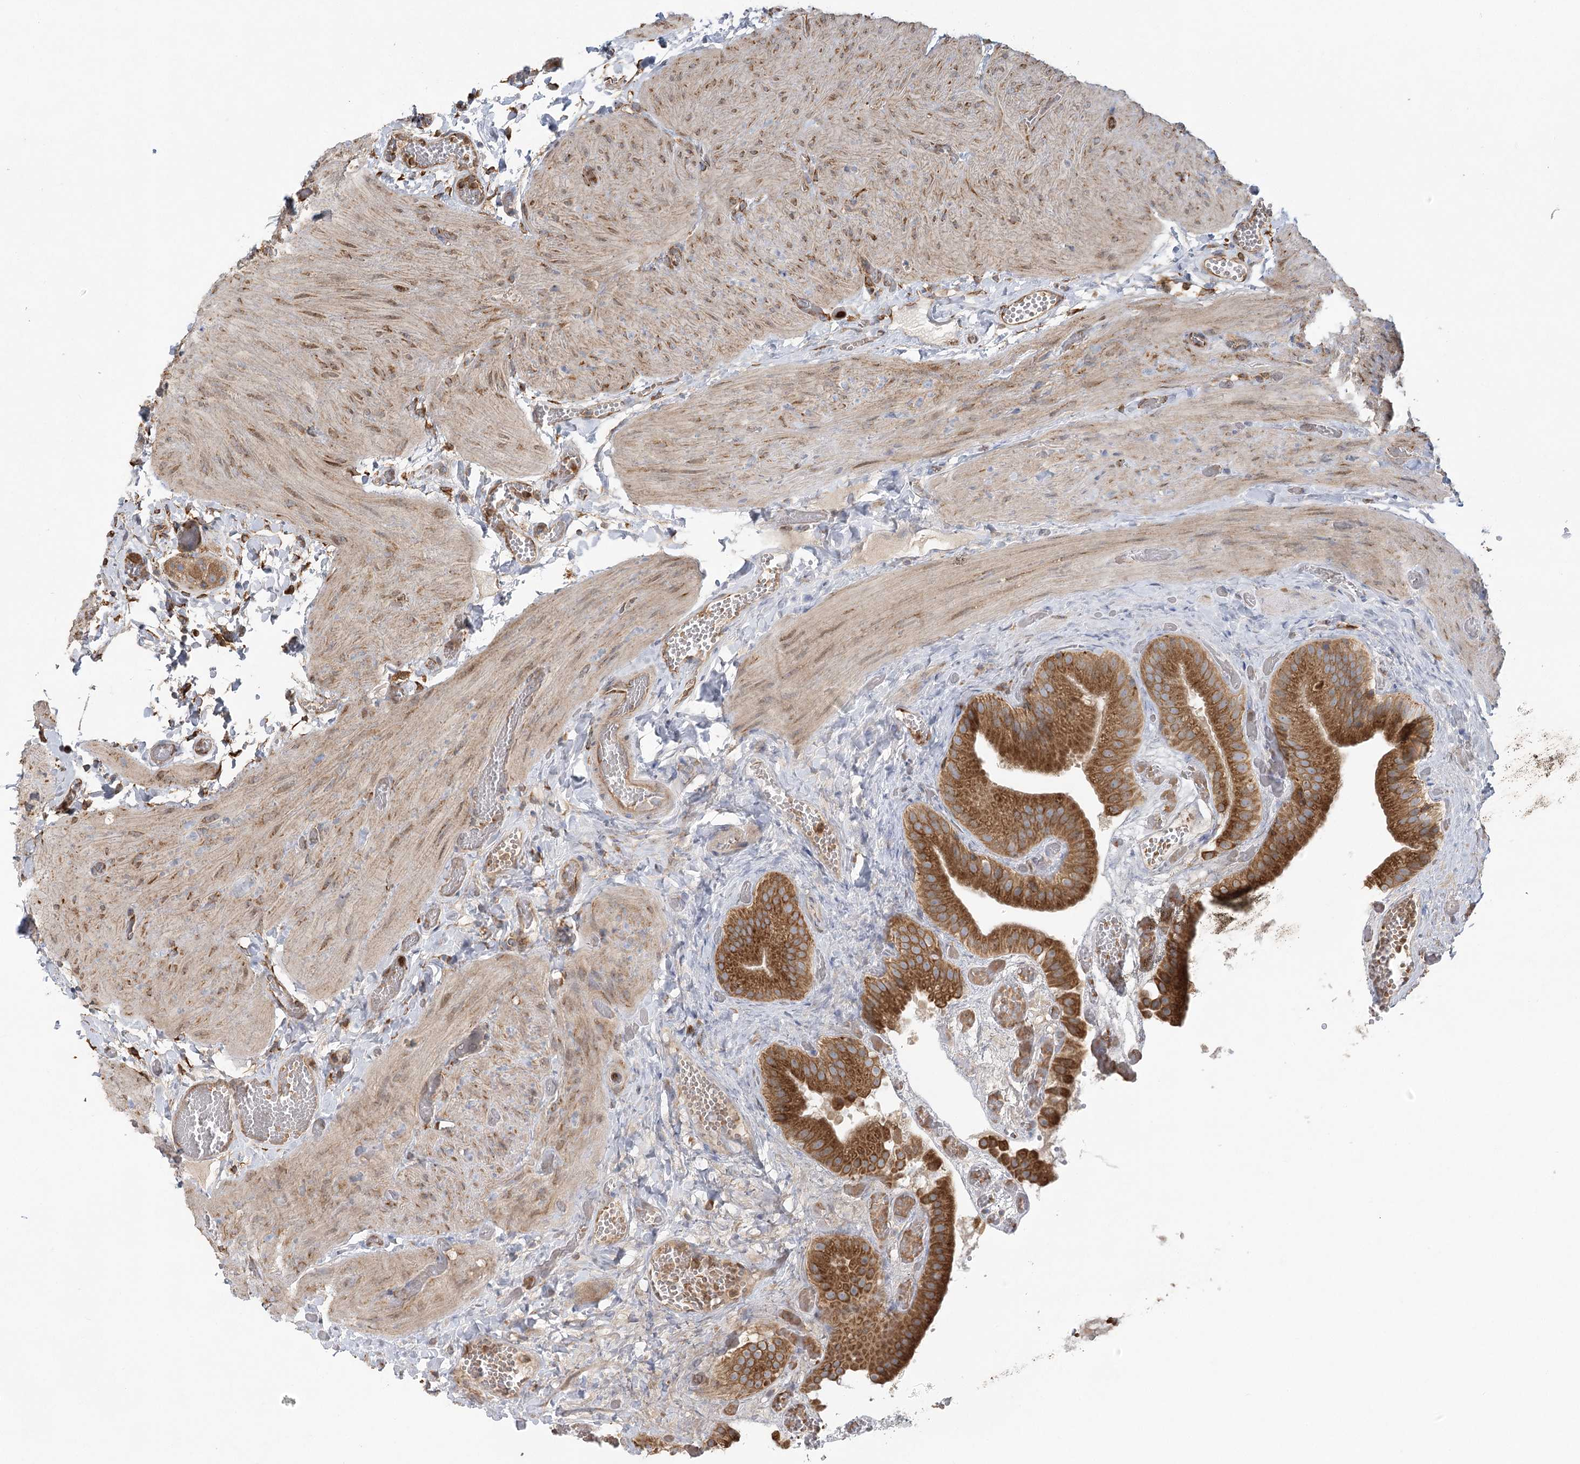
{"staining": {"intensity": "strong", "quantity": ">75%", "location": "cytoplasmic/membranous"}, "tissue": "gallbladder", "cell_type": "Glandular cells", "image_type": "normal", "snomed": [{"axis": "morphology", "description": "Normal tissue, NOS"}, {"axis": "topography", "description": "Gallbladder"}], "caption": "Immunohistochemical staining of unremarkable human gallbladder displays high levels of strong cytoplasmic/membranous expression in about >75% of glandular cells.", "gene": "ACAP2", "patient": {"sex": "female", "age": 64}}